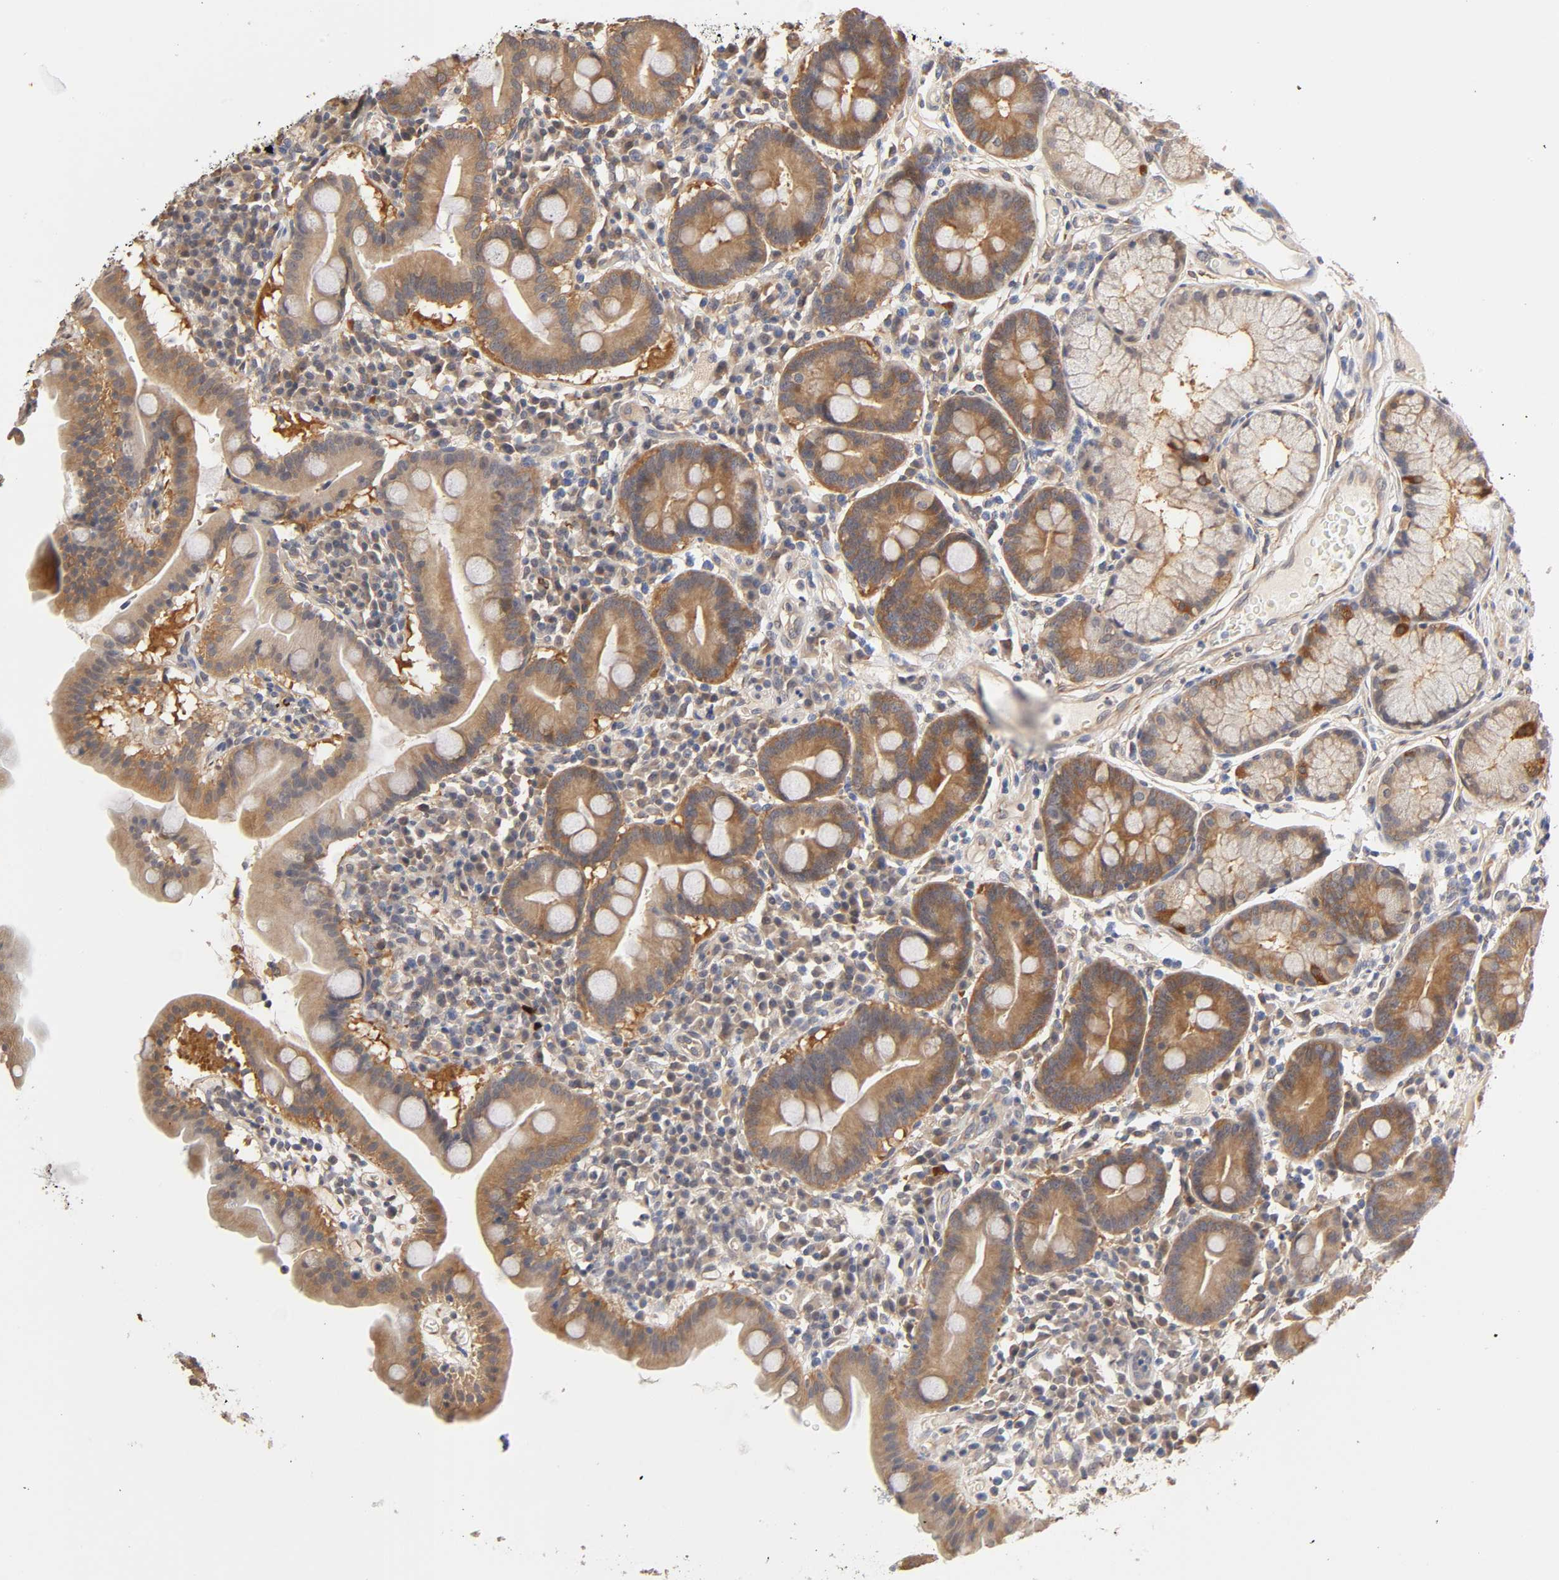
{"staining": {"intensity": "moderate", "quantity": ">75%", "location": "cytoplasmic/membranous"}, "tissue": "duodenum", "cell_type": "Glandular cells", "image_type": "normal", "snomed": [{"axis": "morphology", "description": "Normal tissue, NOS"}, {"axis": "topography", "description": "Duodenum"}], "caption": "Brown immunohistochemical staining in unremarkable duodenum displays moderate cytoplasmic/membranous expression in approximately >75% of glandular cells.", "gene": "PDE5A", "patient": {"sex": "male", "age": 50}}